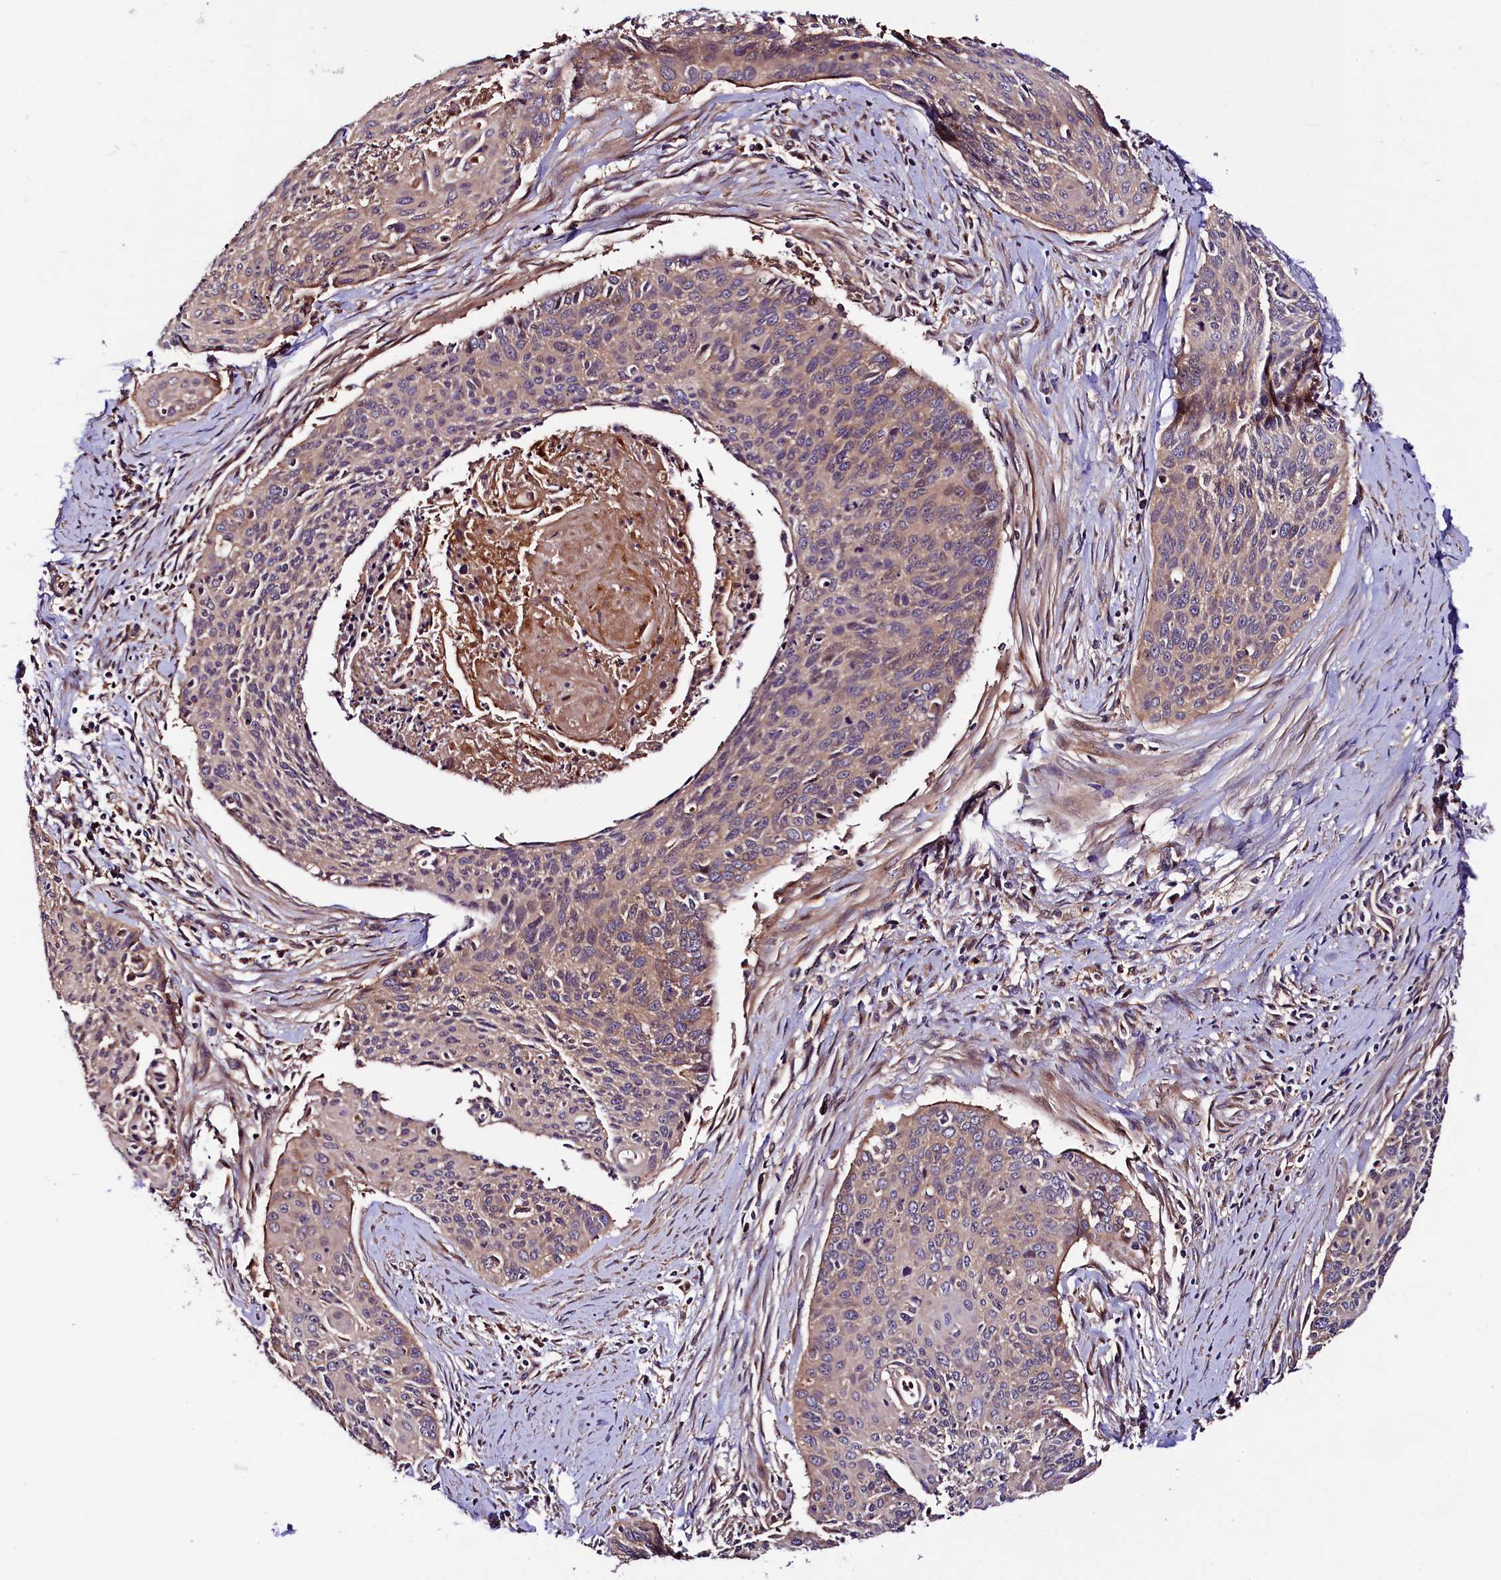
{"staining": {"intensity": "weak", "quantity": "25%-75%", "location": "cytoplasmic/membranous"}, "tissue": "cervical cancer", "cell_type": "Tumor cells", "image_type": "cancer", "snomed": [{"axis": "morphology", "description": "Squamous cell carcinoma, NOS"}, {"axis": "topography", "description": "Cervix"}], "caption": "Immunohistochemical staining of human cervical cancer shows weak cytoplasmic/membranous protein staining in about 25%-75% of tumor cells.", "gene": "VPS35", "patient": {"sex": "female", "age": 55}}